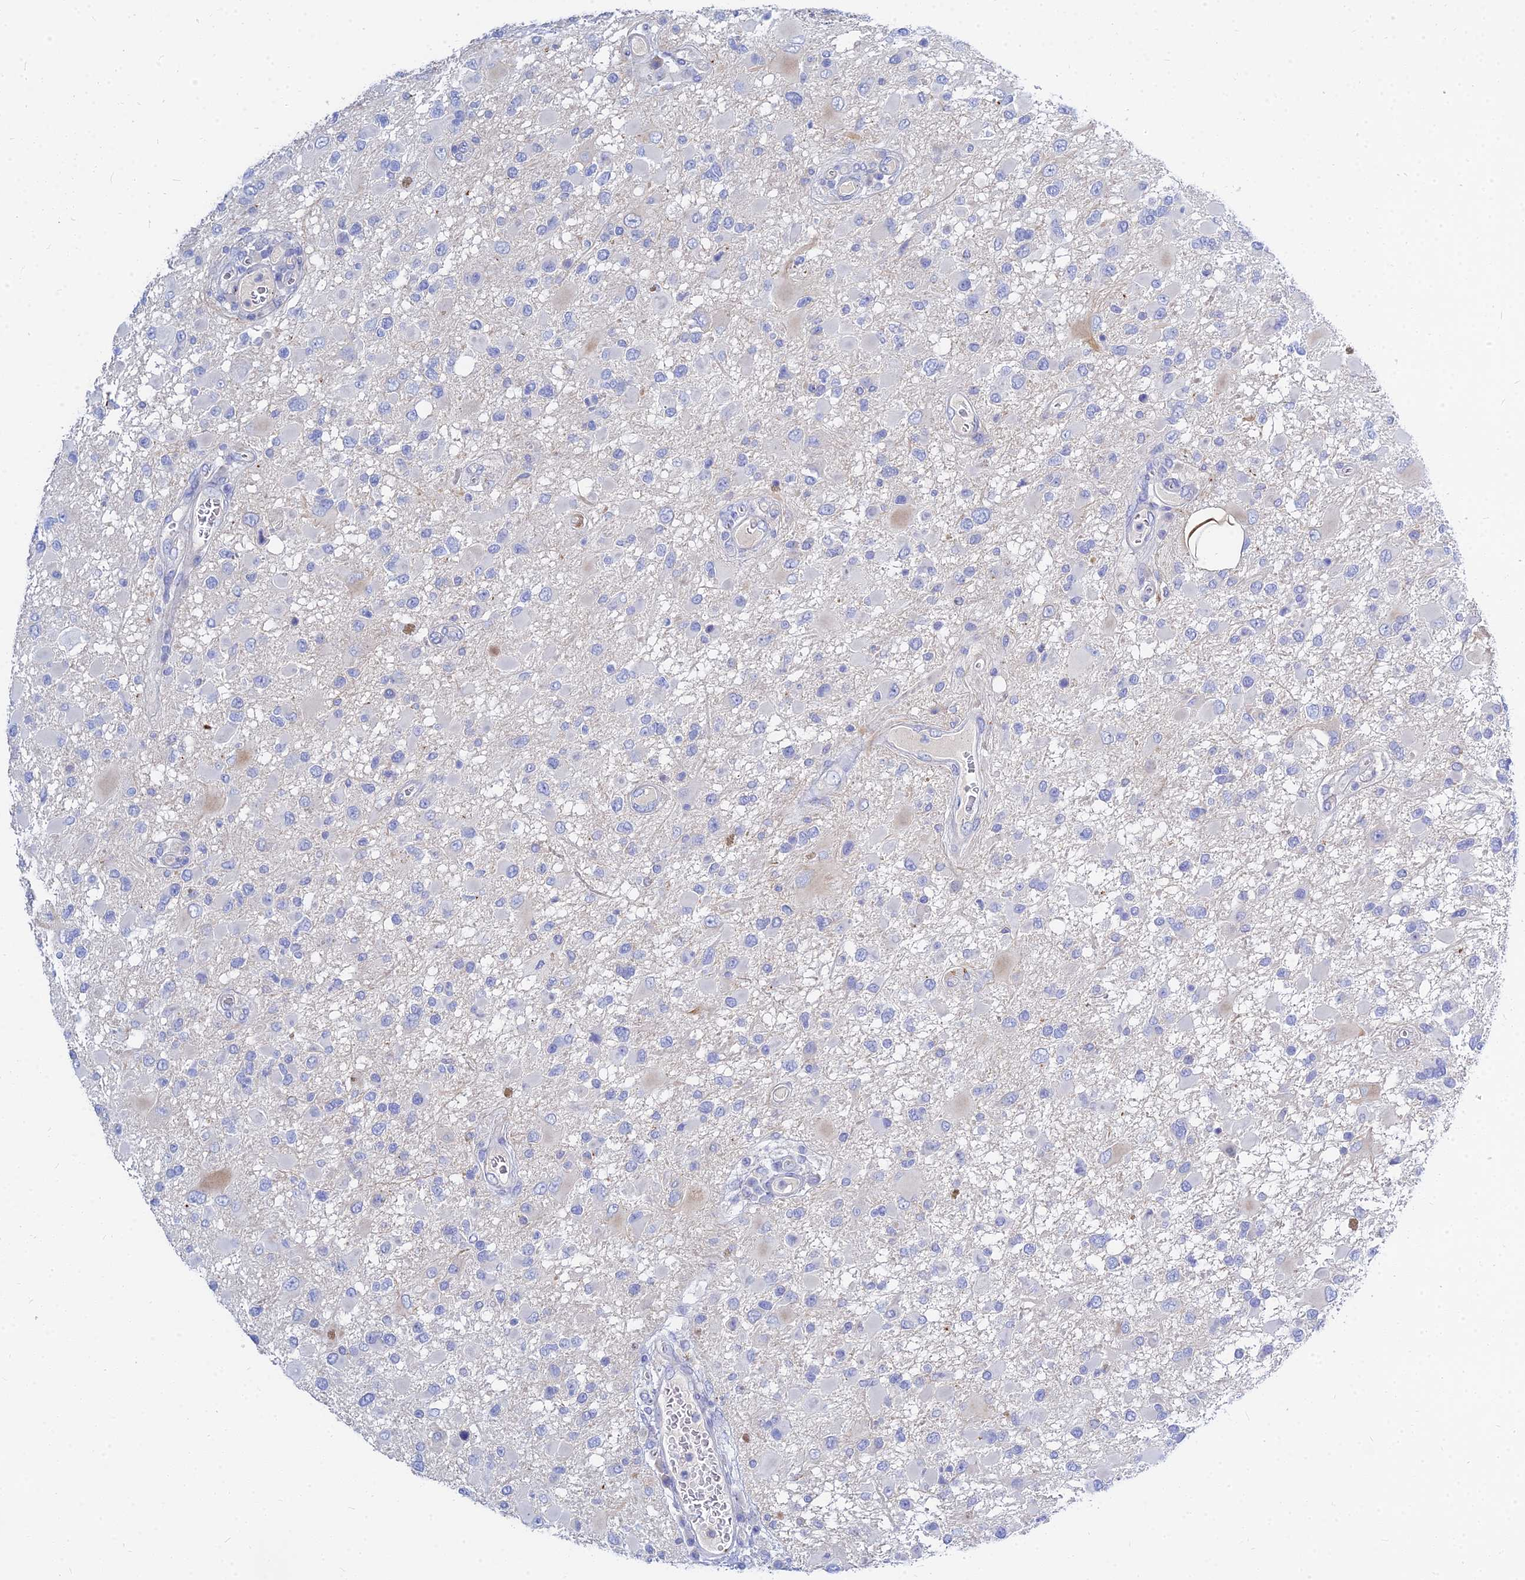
{"staining": {"intensity": "negative", "quantity": "none", "location": "none"}, "tissue": "glioma", "cell_type": "Tumor cells", "image_type": "cancer", "snomed": [{"axis": "morphology", "description": "Glioma, malignant, High grade"}, {"axis": "topography", "description": "Brain"}], "caption": "Malignant glioma (high-grade) was stained to show a protein in brown. There is no significant staining in tumor cells. (DAB (3,3'-diaminobenzidine) immunohistochemistry, high magnification).", "gene": "ZNF552", "patient": {"sex": "male", "age": 53}}